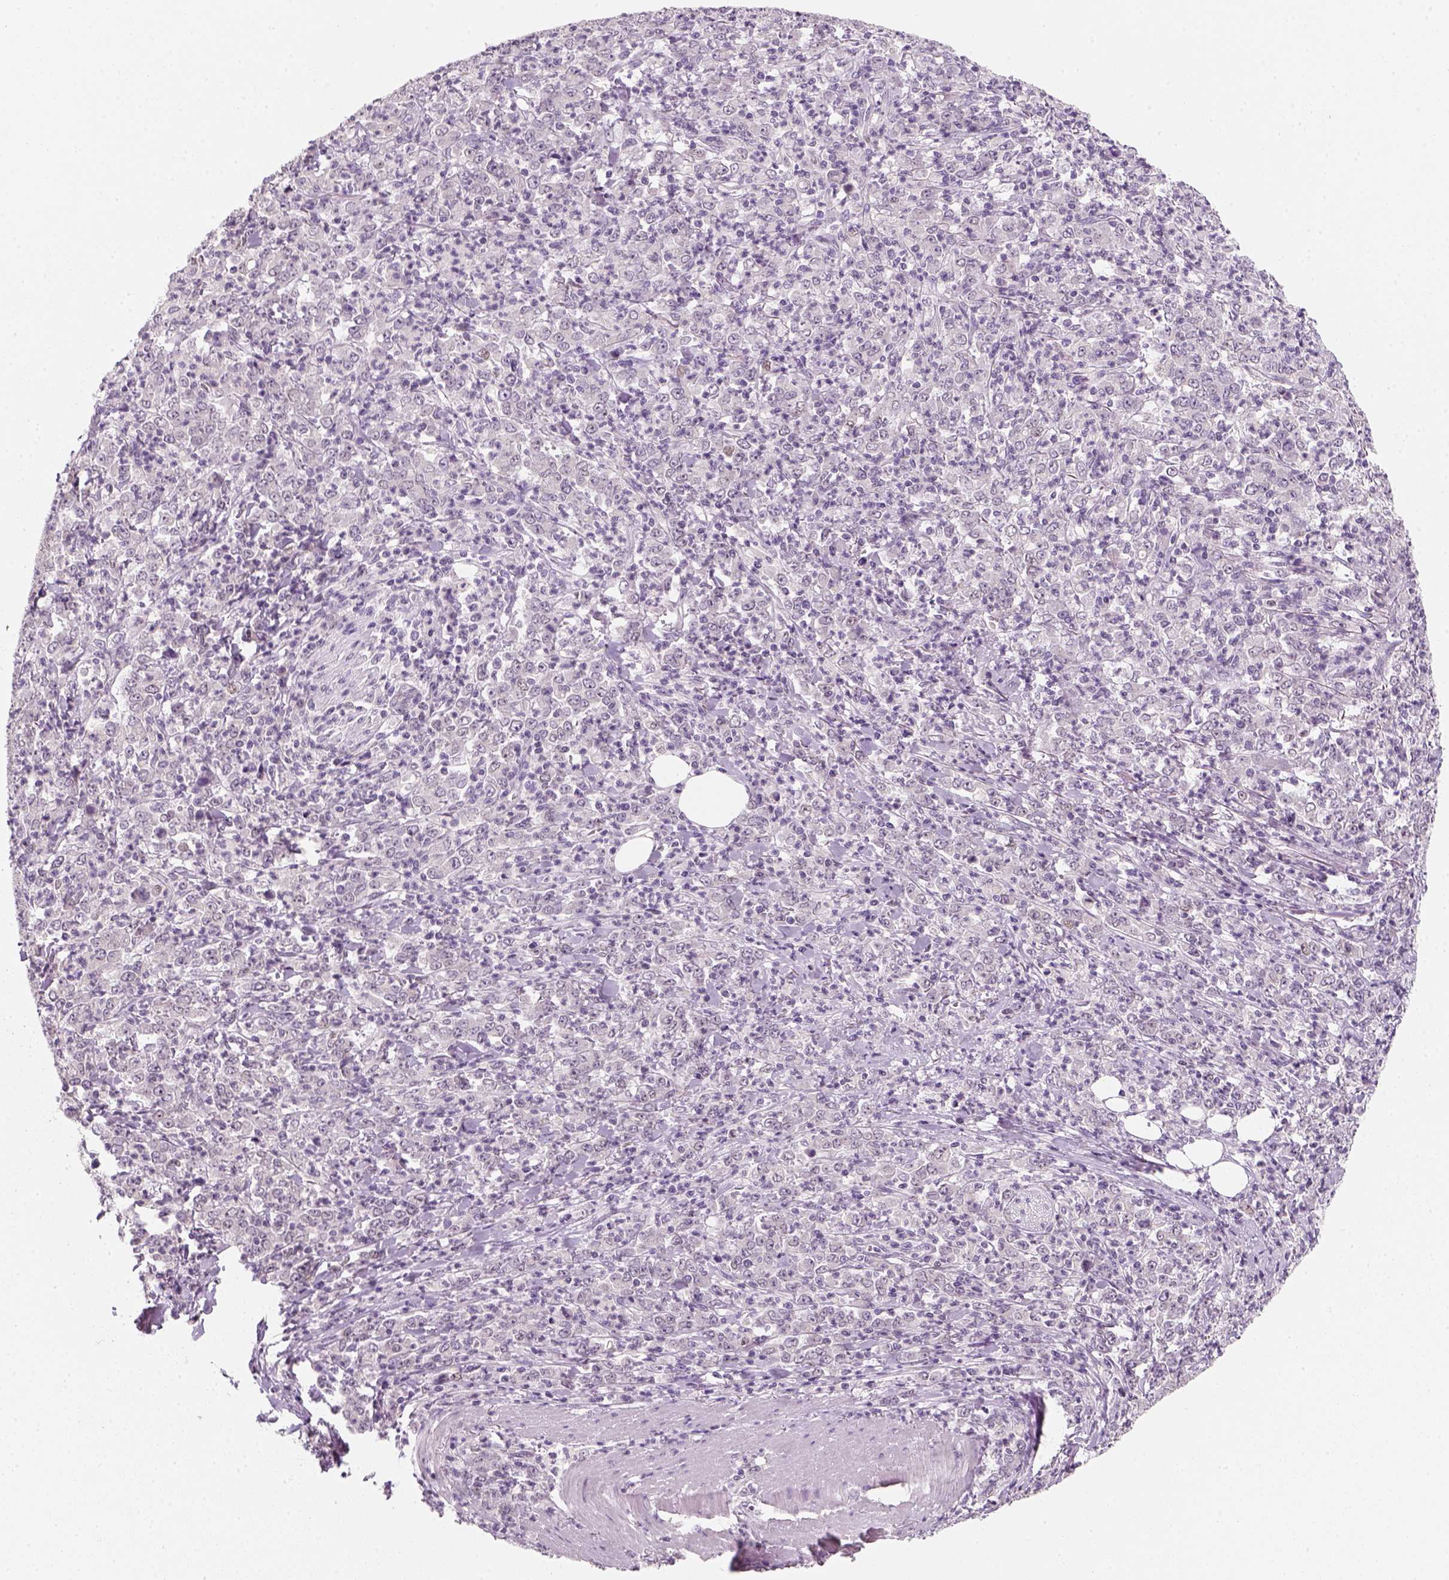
{"staining": {"intensity": "negative", "quantity": "none", "location": "none"}, "tissue": "stomach cancer", "cell_type": "Tumor cells", "image_type": "cancer", "snomed": [{"axis": "morphology", "description": "Adenocarcinoma, NOS"}, {"axis": "topography", "description": "Stomach, lower"}], "caption": "A high-resolution image shows immunohistochemistry staining of stomach cancer (adenocarcinoma), which shows no significant staining in tumor cells.", "gene": "TP53", "patient": {"sex": "female", "age": 71}}